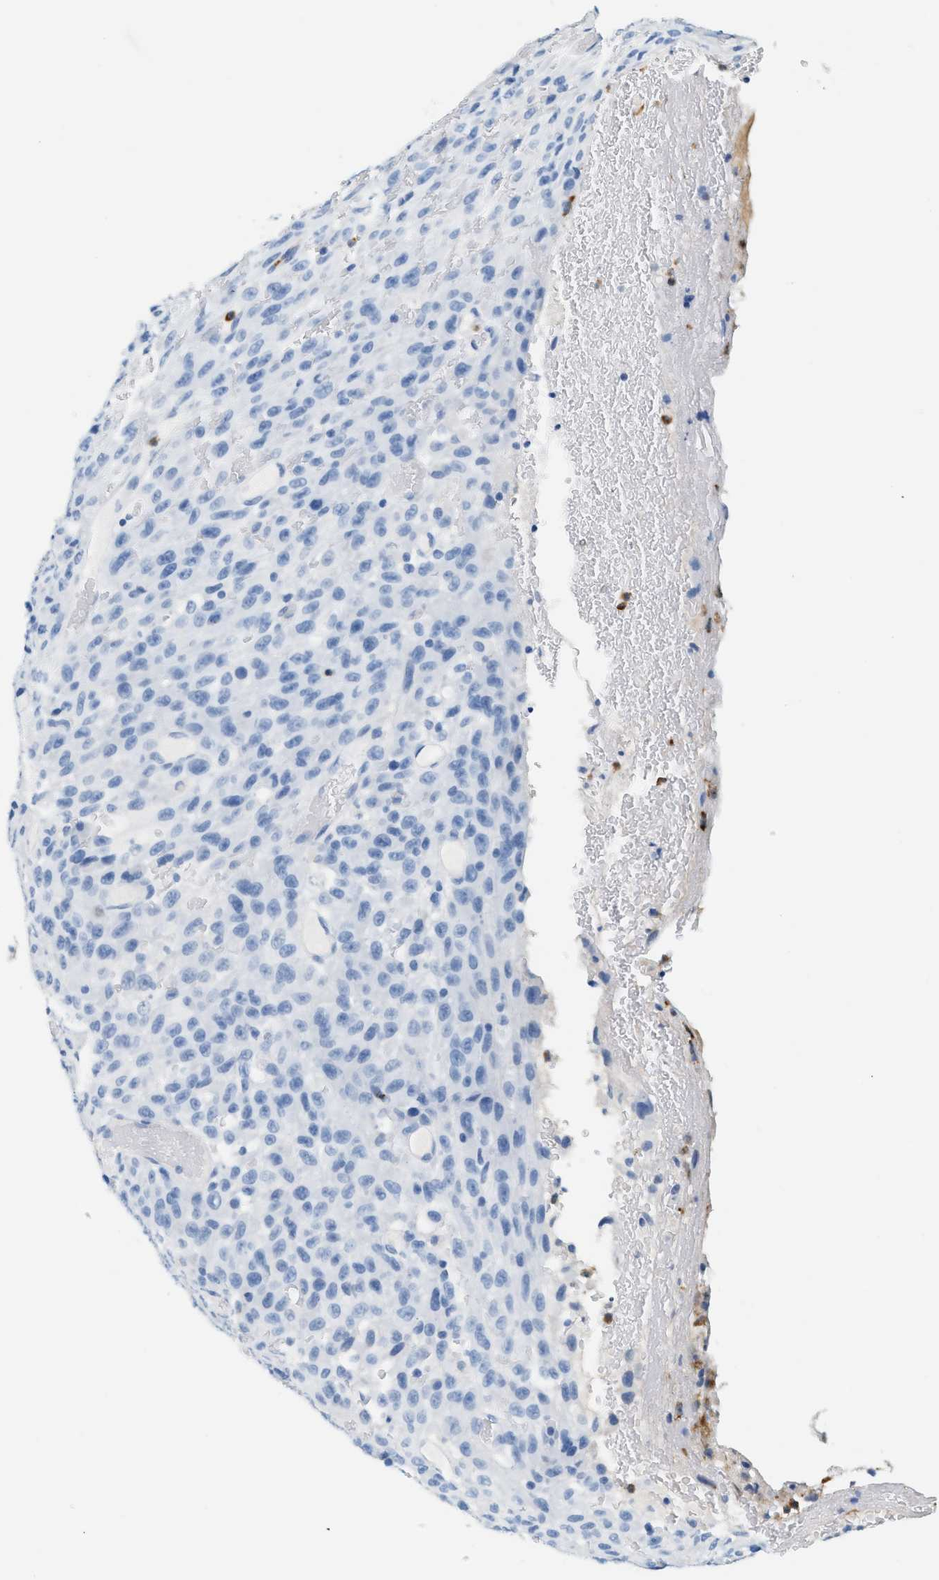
{"staining": {"intensity": "negative", "quantity": "none", "location": "none"}, "tissue": "urothelial cancer", "cell_type": "Tumor cells", "image_type": "cancer", "snomed": [{"axis": "morphology", "description": "Urothelial carcinoma, High grade"}, {"axis": "topography", "description": "Urinary bladder"}], "caption": "Immunohistochemistry (IHC) image of neoplastic tissue: human urothelial cancer stained with DAB shows no significant protein positivity in tumor cells.", "gene": "LCN2", "patient": {"sex": "male", "age": 66}}